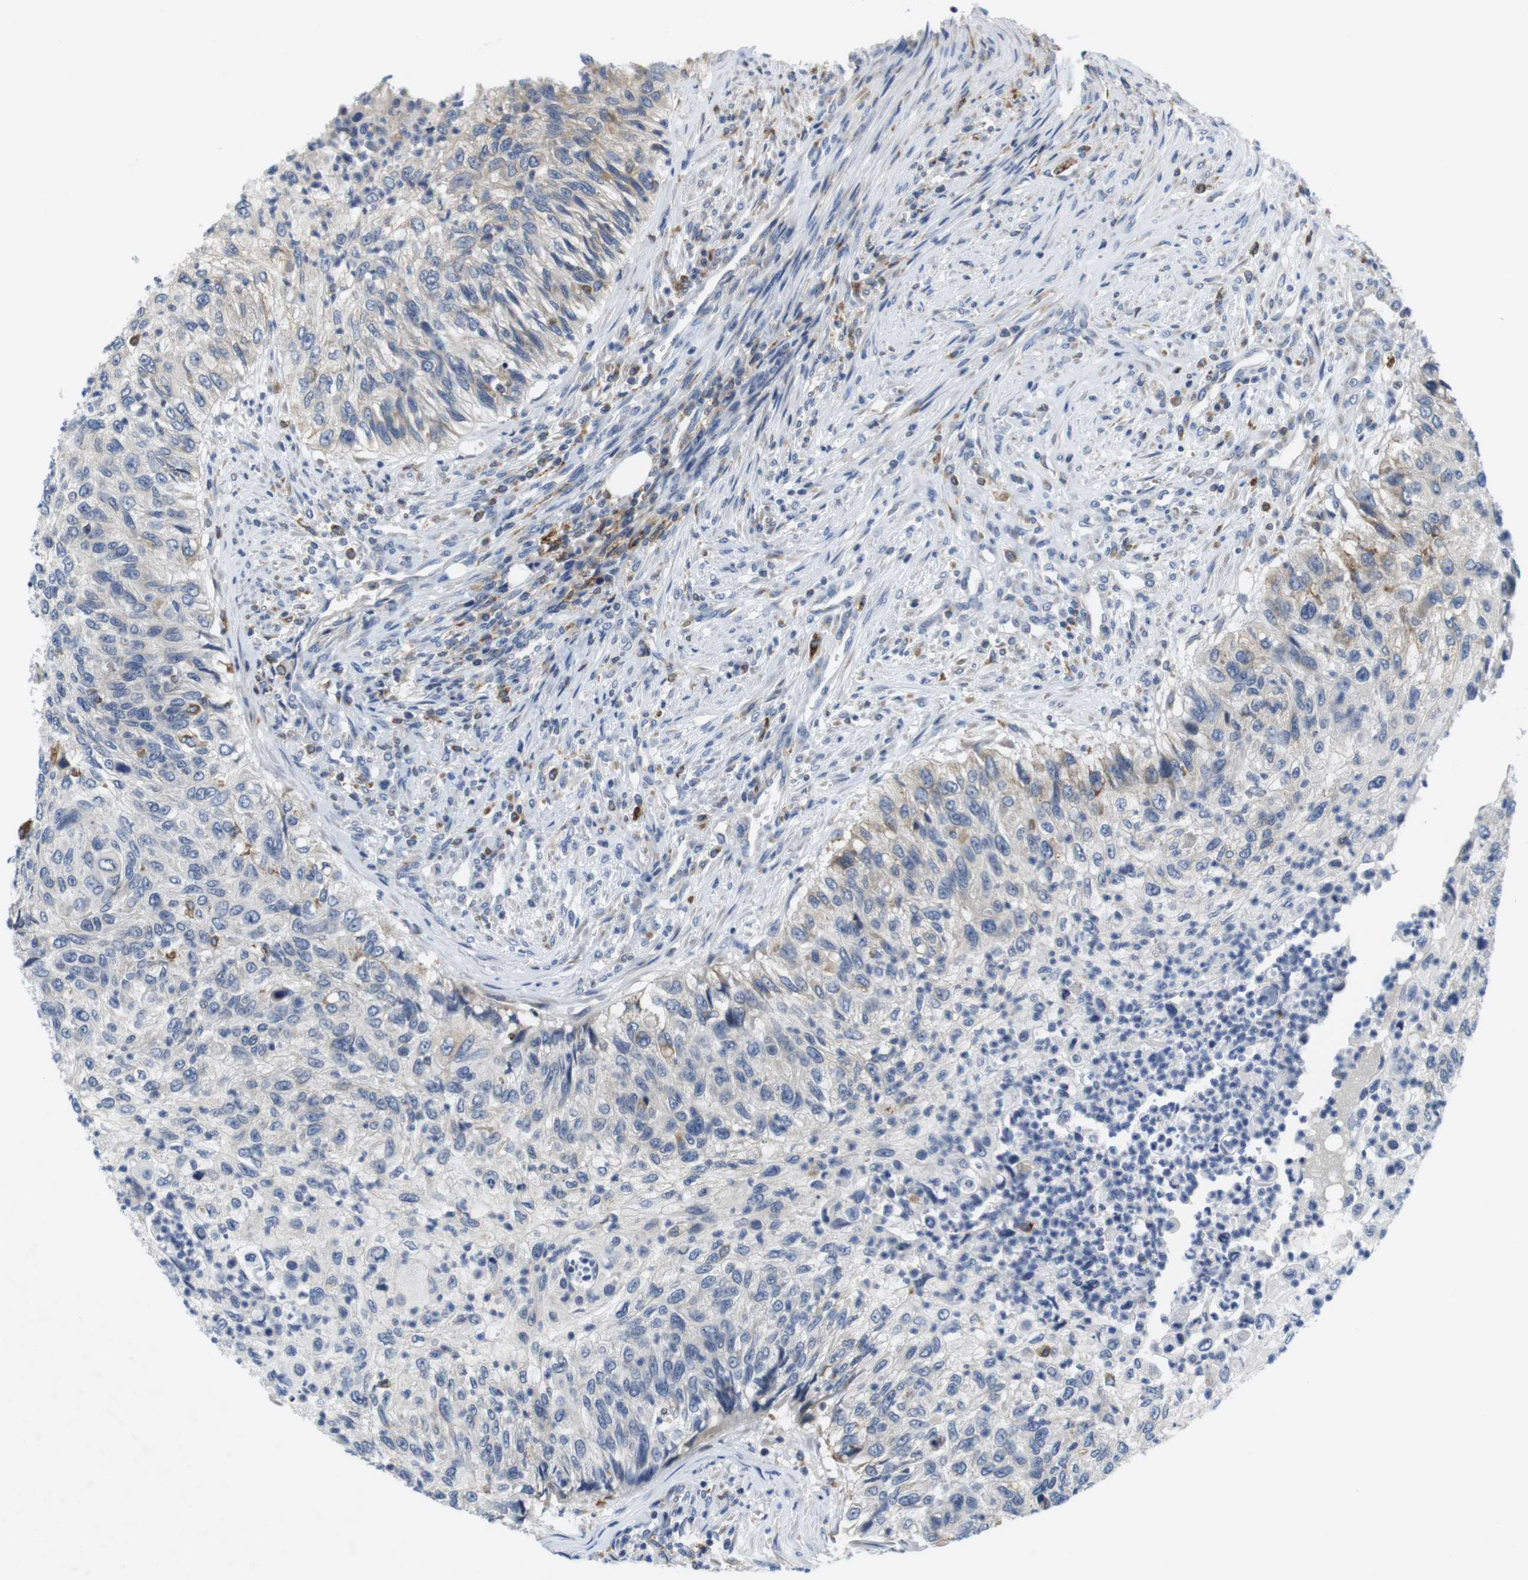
{"staining": {"intensity": "negative", "quantity": "none", "location": "none"}, "tissue": "urothelial cancer", "cell_type": "Tumor cells", "image_type": "cancer", "snomed": [{"axis": "morphology", "description": "Urothelial carcinoma, High grade"}, {"axis": "topography", "description": "Urinary bladder"}], "caption": "High-grade urothelial carcinoma was stained to show a protein in brown. There is no significant positivity in tumor cells.", "gene": "CNGA2", "patient": {"sex": "female", "age": 60}}